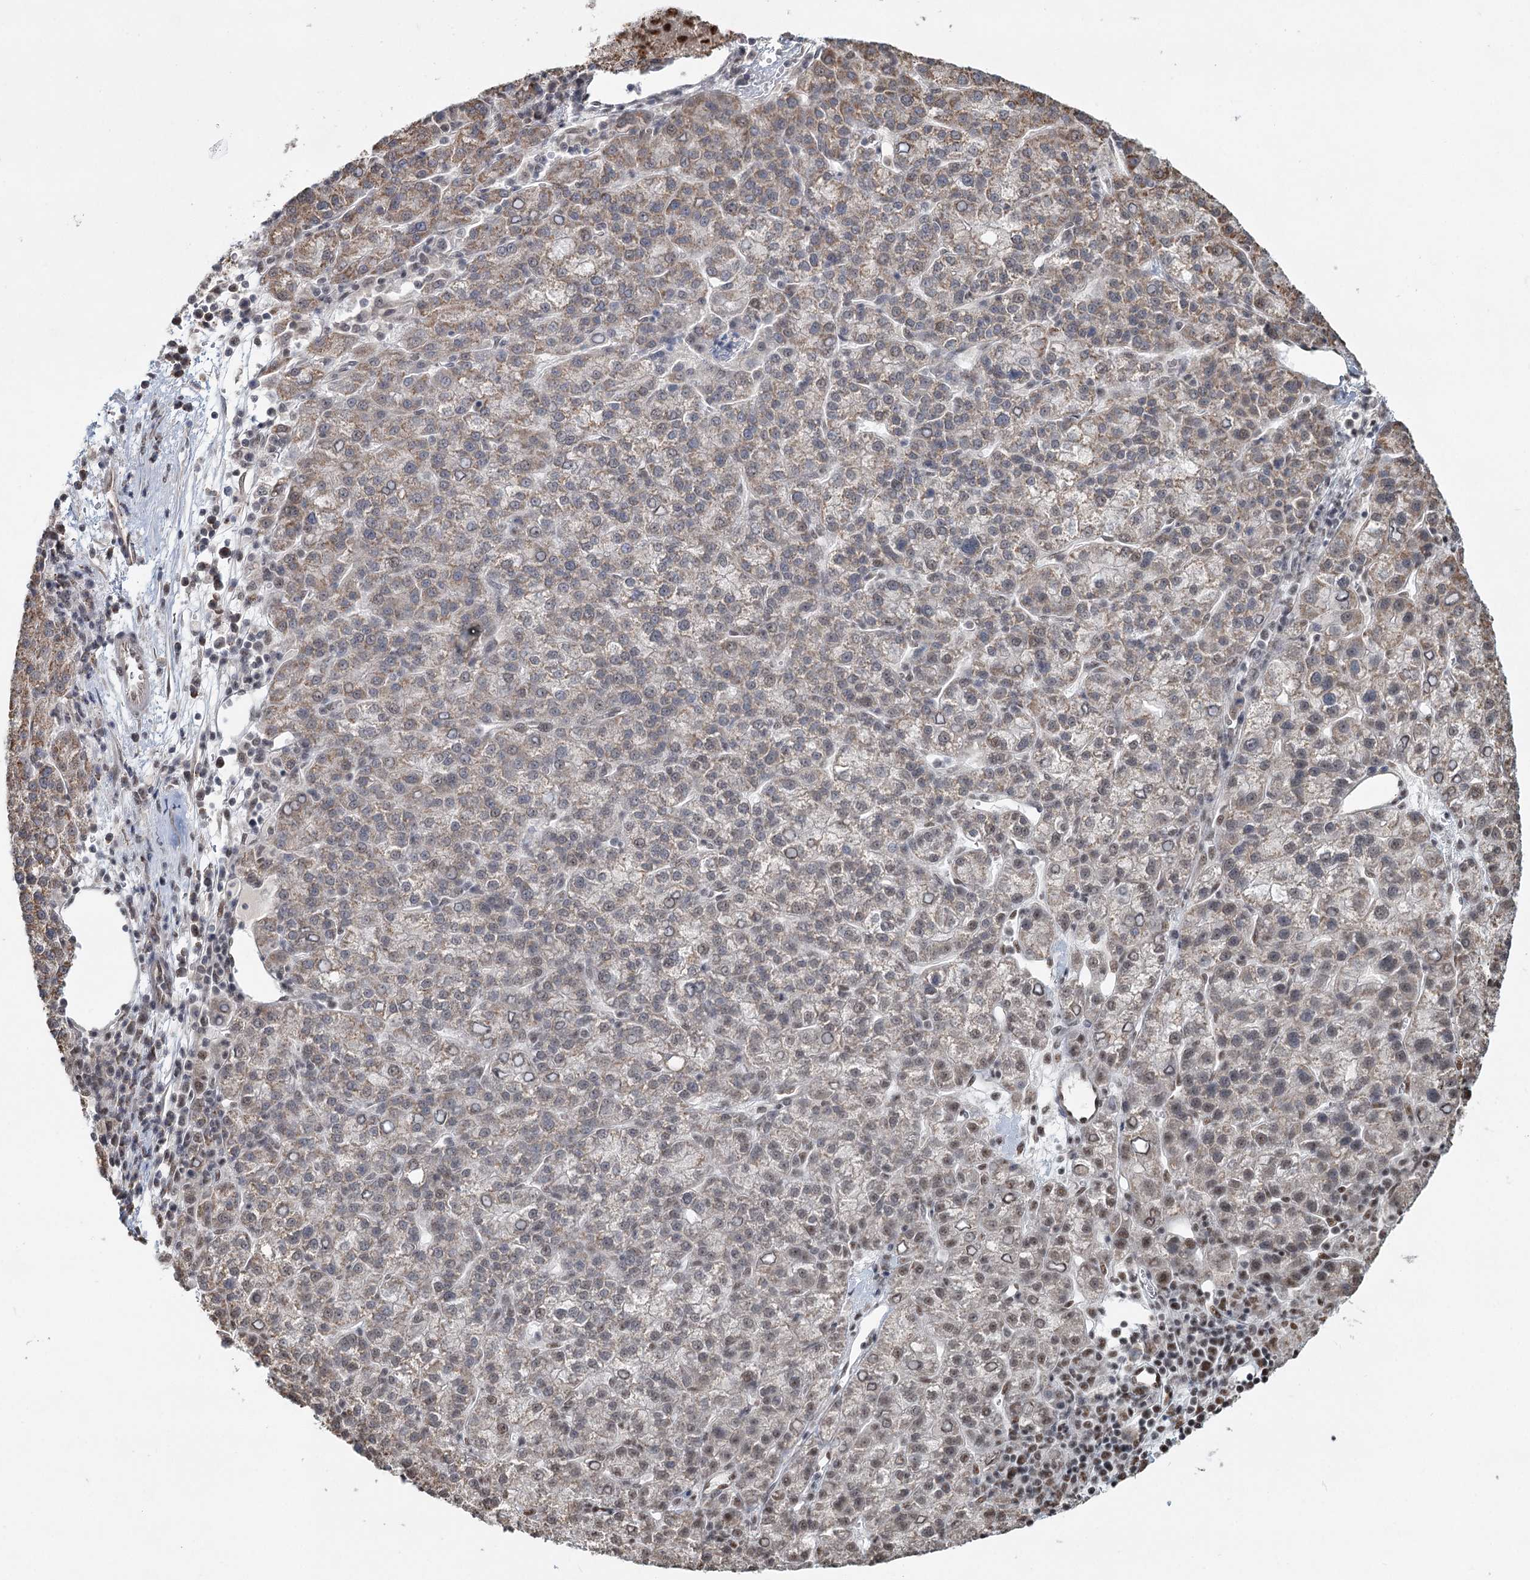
{"staining": {"intensity": "negative", "quantity": "none", "location": "none"}, "tissue": "liver cancer", "cell_type": "Tumor cells", "image_type": "cancer", "snomed": [{"axis": "morphology", "description": "Carcinoma, Hepatocellular, NOS"}, {"axis": "topography", "description": "Liver"}], "caption": "The micrograph reveals no significant positivity in tumor cells of liver cancer.", "gene": "GPALPP1", "patient": {"sex": "female", "age": 58}}